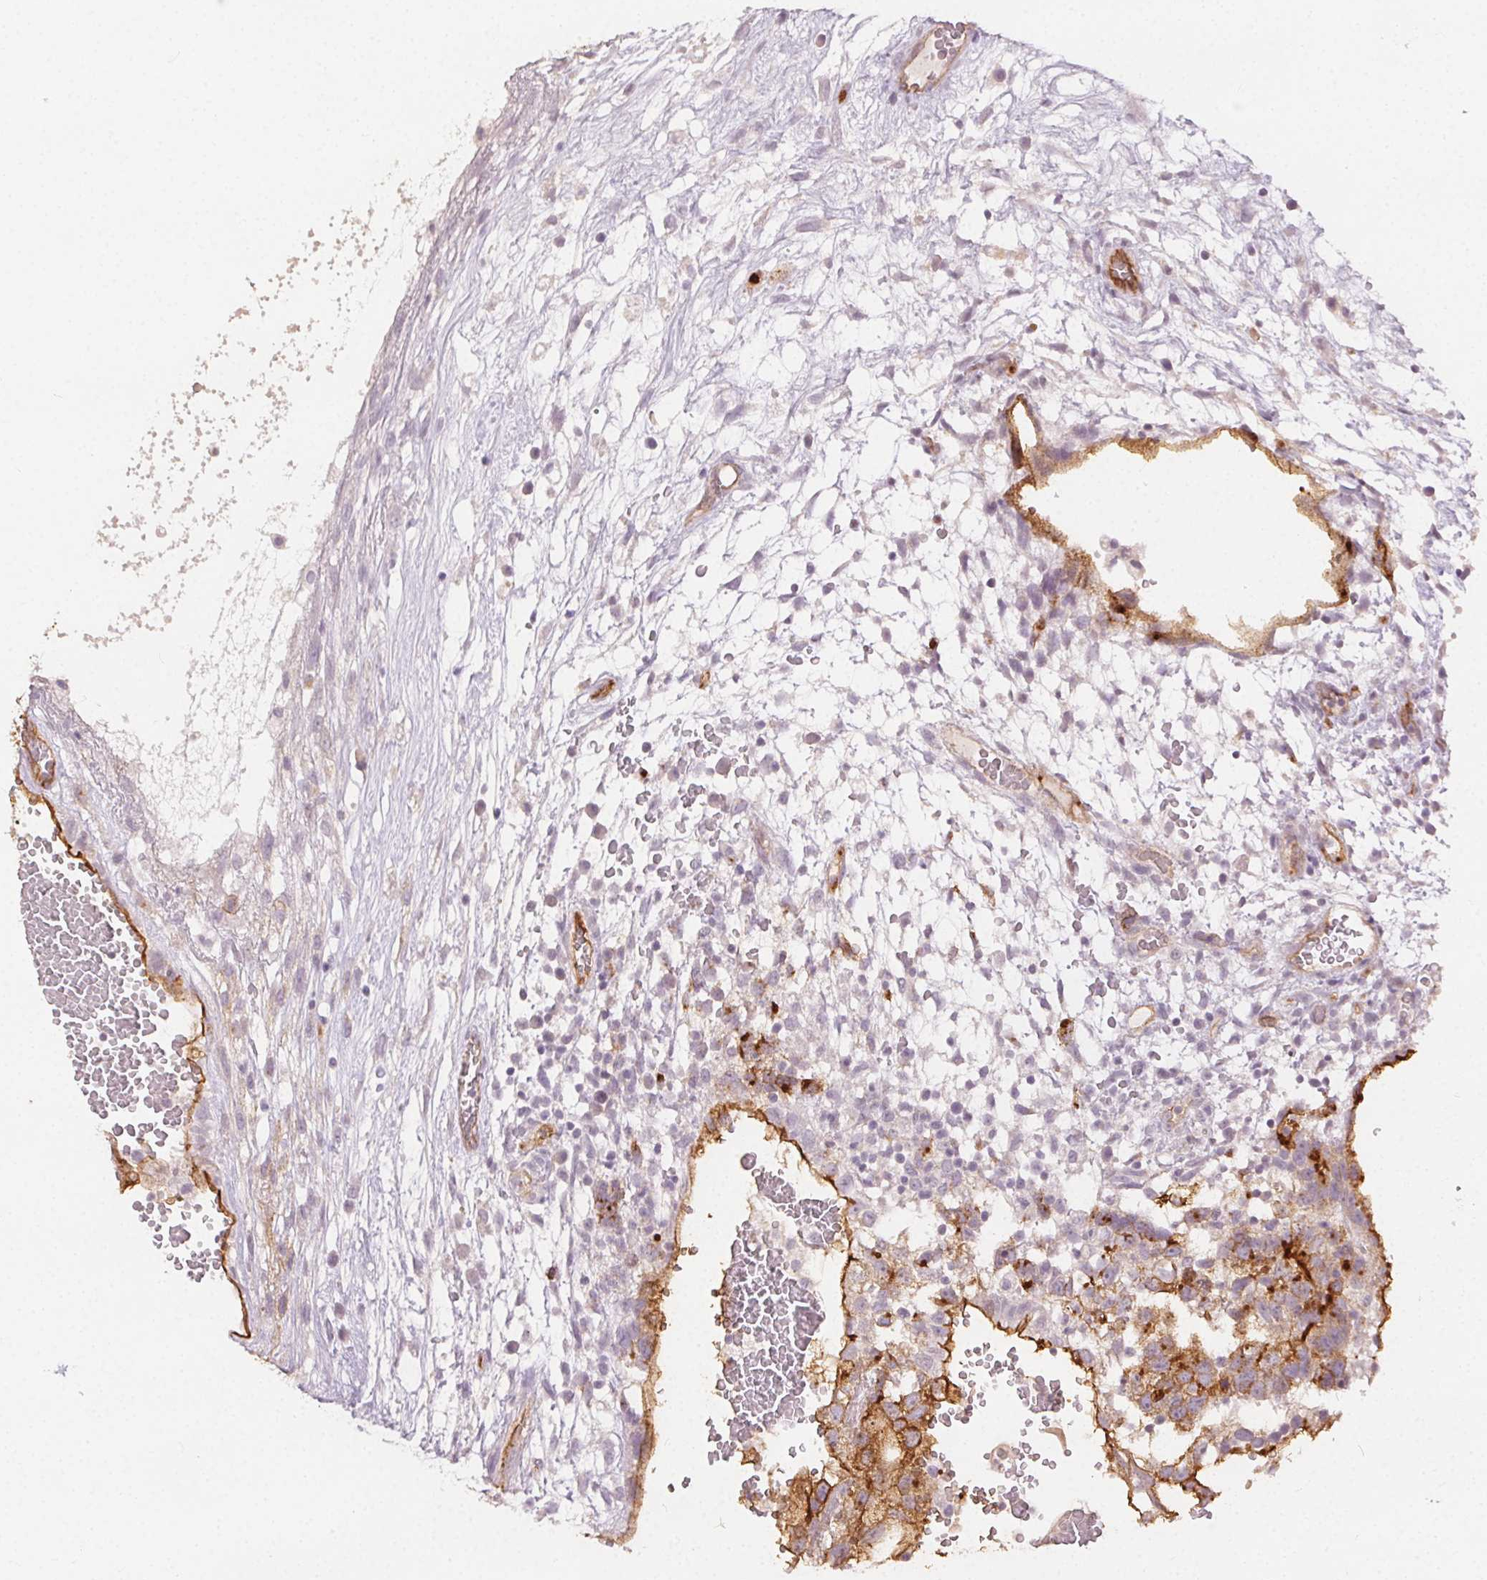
{"staining": {"intensity": "strong", "quantity": "25%-75%", "location": "cytoplasmic/membranous"}, "tissue": "testis cancer", "cell_type": "Tumor cells", "image_type": "cancer", "snomed": [{"axis": "morphology", "description": "Normal tissue, NOS"}, {"axis": "morphology", "description": "Carcinoma, Embryonal, NOS"}, {"axis": "topography", "description": "Testis"}], "caption": "Tumor cells reveal high levels of strong cytoplasmic/membranous positivity in about 25%-75% of cells in embryonal carcinoma (testis). (brown staining indicates protein expression, while blue staining denotes nuclei).", "gene": "PODXL", "patient": {"sex": "male", "age": 32}}